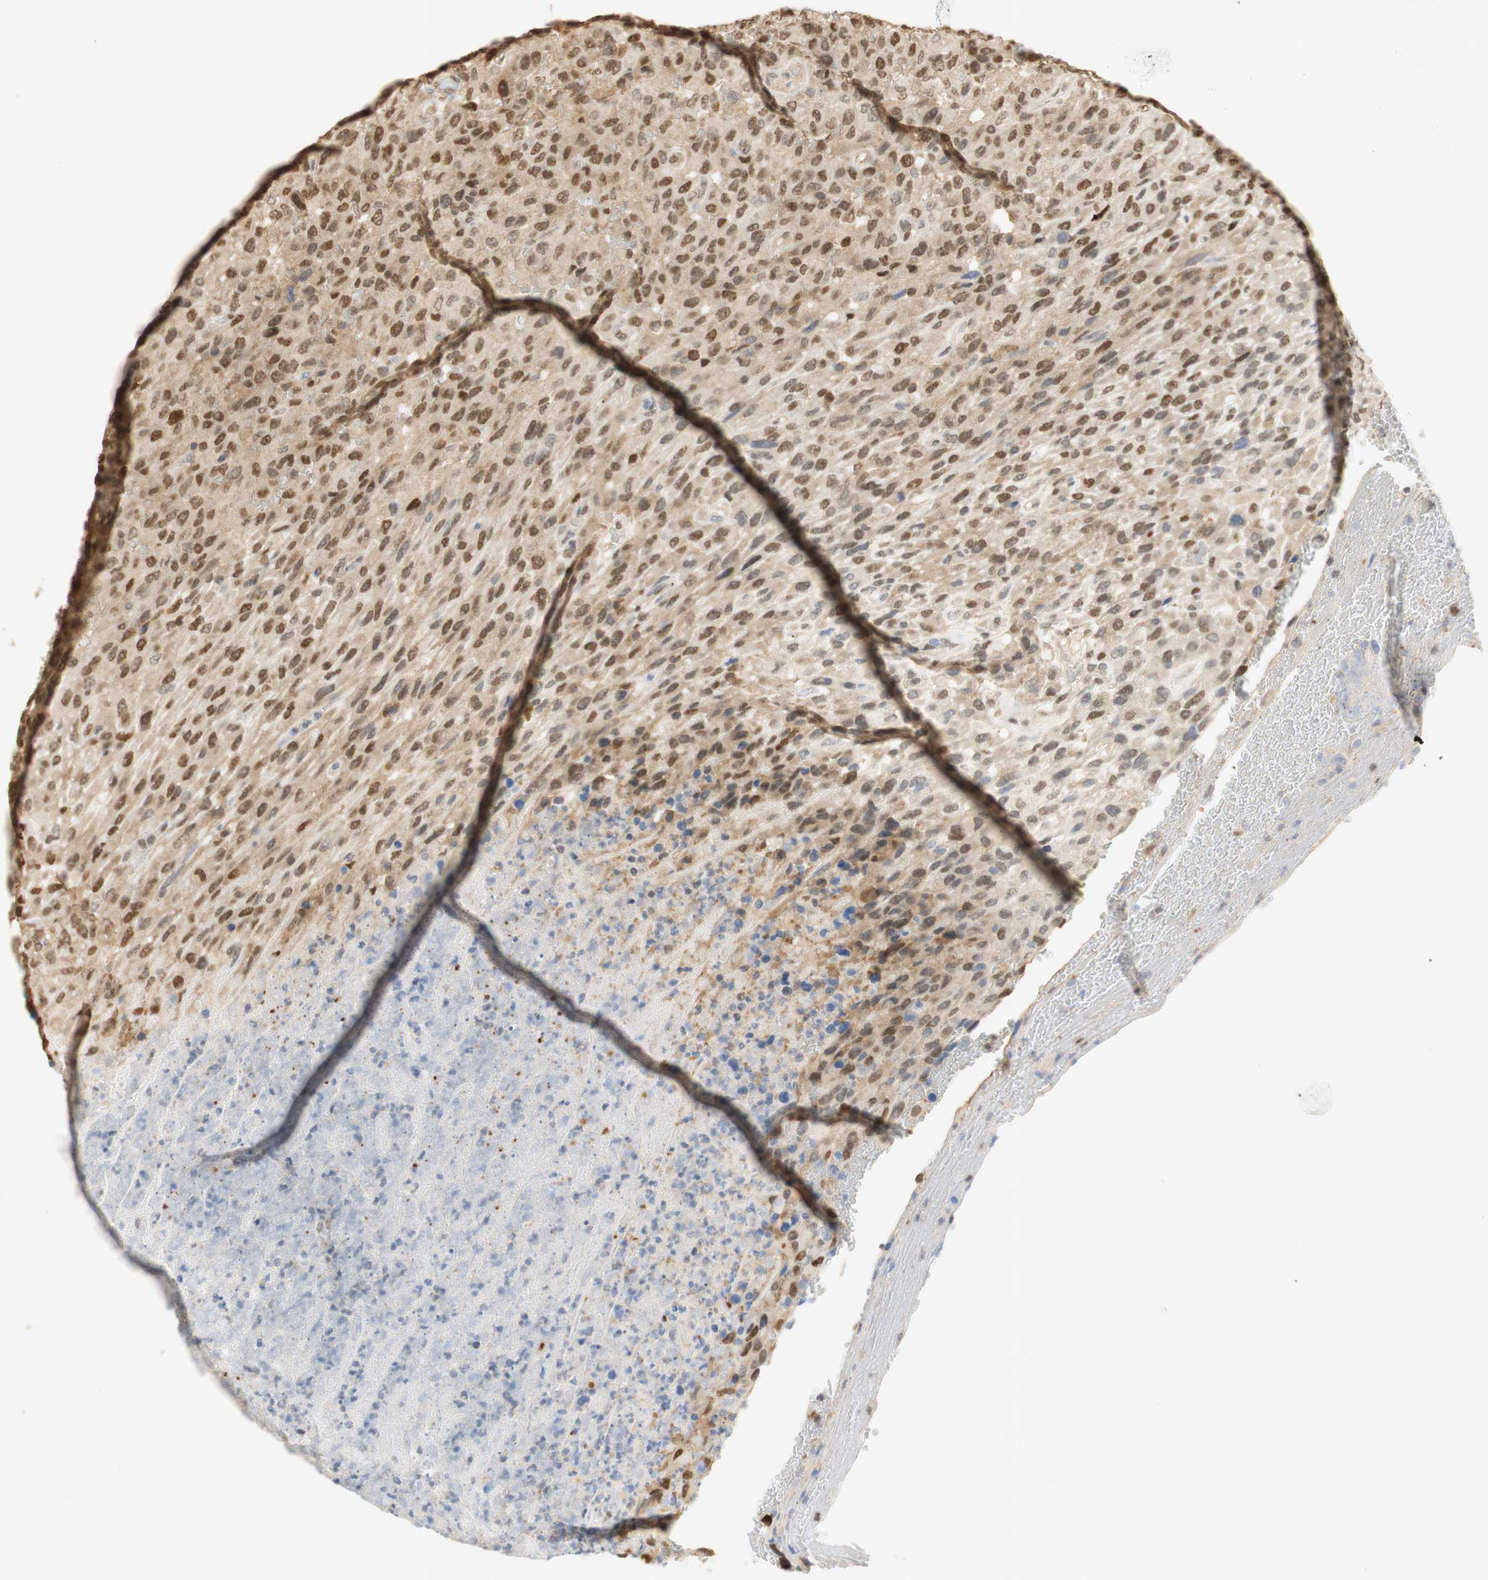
{"staining": {"intensity": "moderate", "quantity": ">75%", "location": "cytoplasmic/membranous,nuclear"}, "tissue": "urothelial cancer", "cell_type": "Tumor cells", "image_type": "cancer", "snomed": [{"axis": "morphology", "description": "Urothelial carcinoma, High grade"}, {"axis": "topography", "description": "Urinary bladder"}], "caption": "The photomicrograph shows immunohistochemical staining of high-grade urothelial carcinoma. There is moderate cytoplasmic/membranous and nuclear positivity is identified in approximately >75% of tumor cells. (brown staining indicates protein expression, while blue staining denotes nuclei).", "gene": "NAP1L4", "patient": {"sex": "male", "age": 66}}